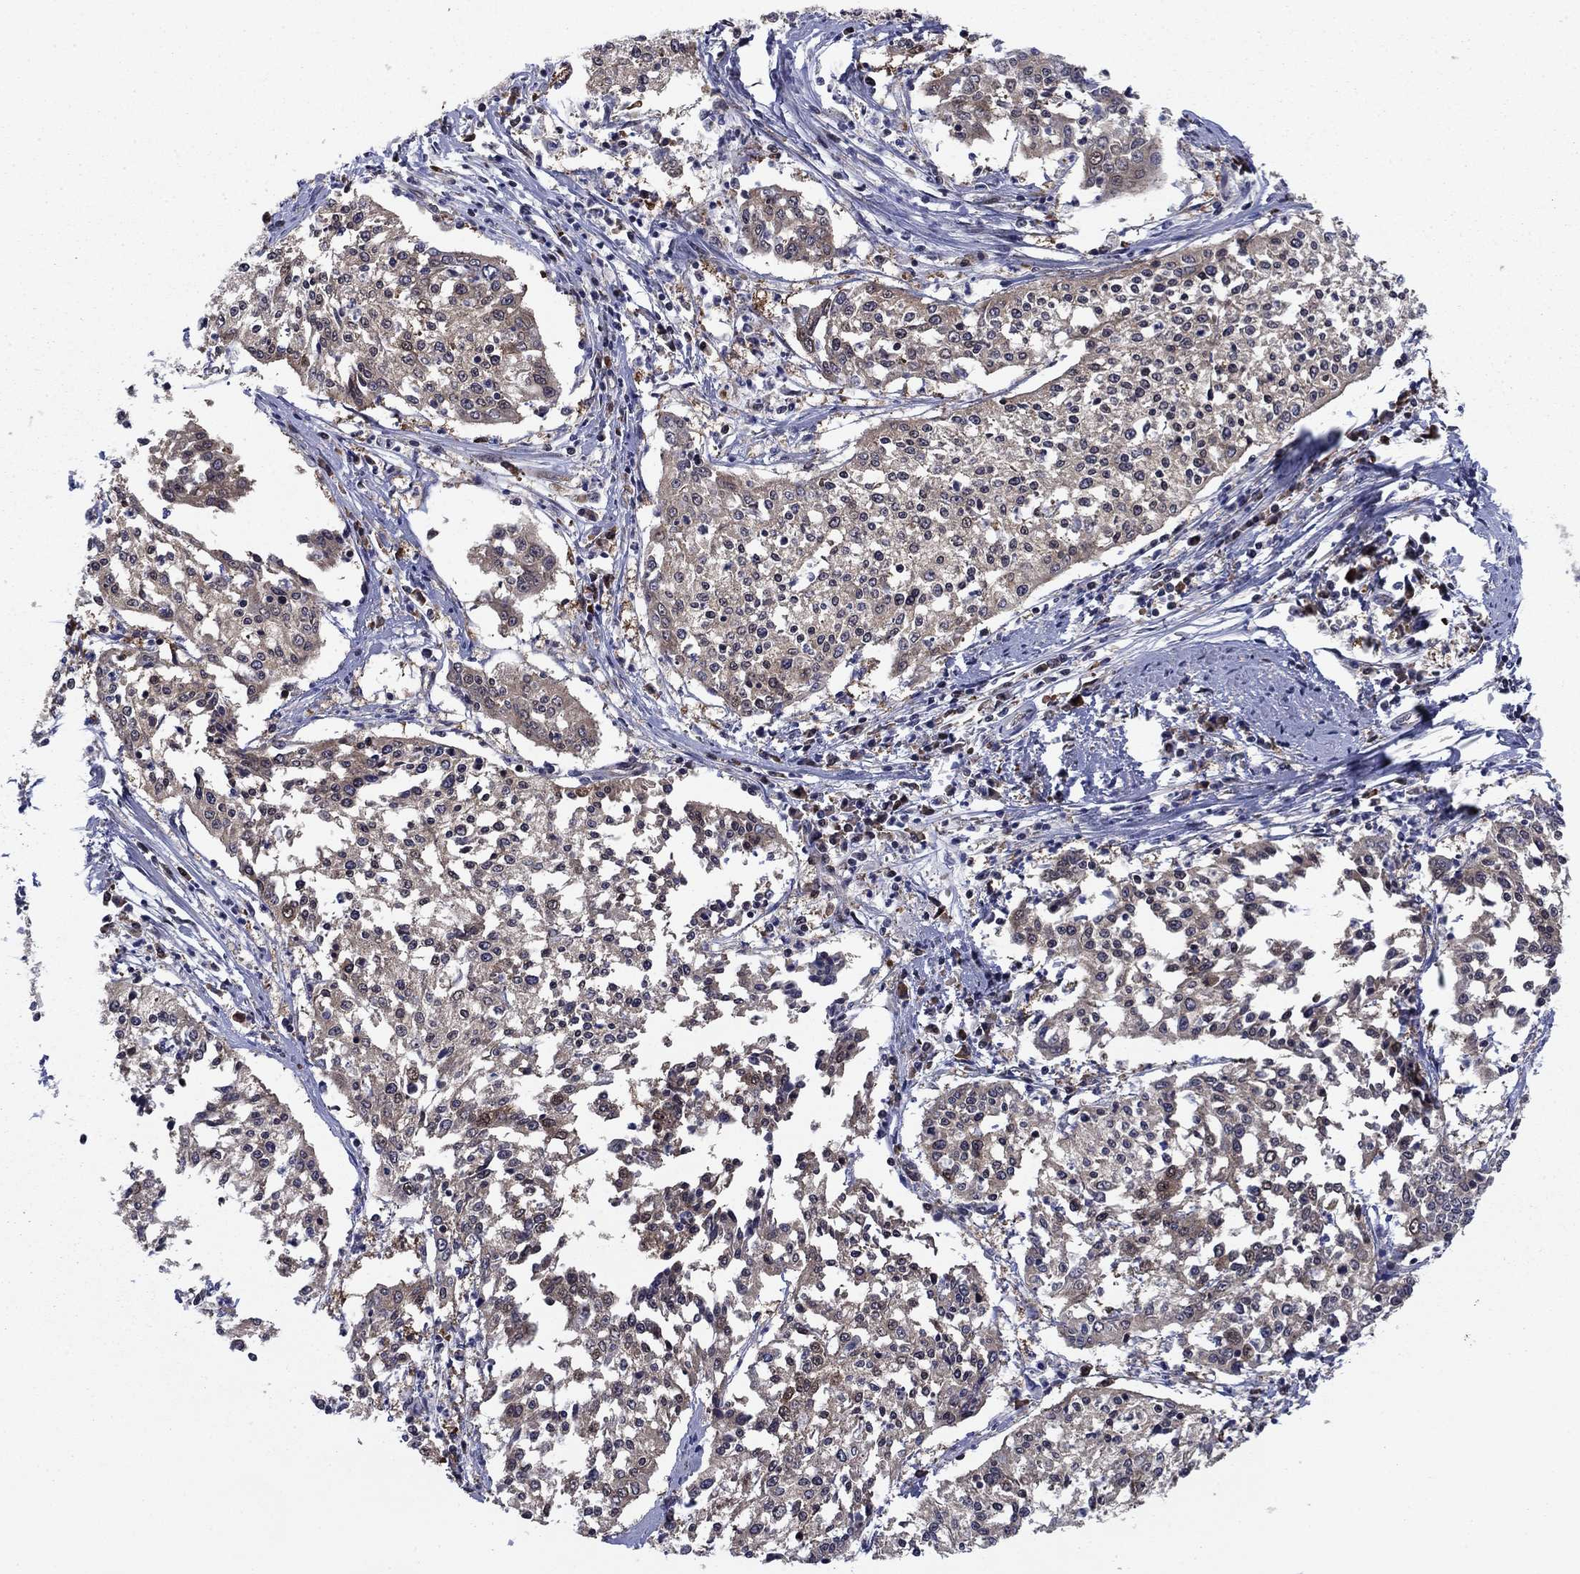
{"staining": {"intensity": "negative", "quantity": "none", "location": "none"}, "tissue": "cervical cancer", "cell_type": "Tumor cells", "image_type": "cancer", "snomed": [{"axis": "morphology", "description": "Squamous cell carcinoma, NOS"}, {"axis": "topography", "description": "Cervix"}], "caption": "High magnification brightfield microscopy of cervical squamous cell carcinoma stained with DAB (brown) and counterstained with hematoxylin (blue): tumor cells show no significant expression. (Brightfield microscopy of DAB (3,3'-diaminobenzidine) immunohistochemistry (IHC) at high magnification).", "gene": "FKBP4", "patient": {"sex": "female", "age": 41}}